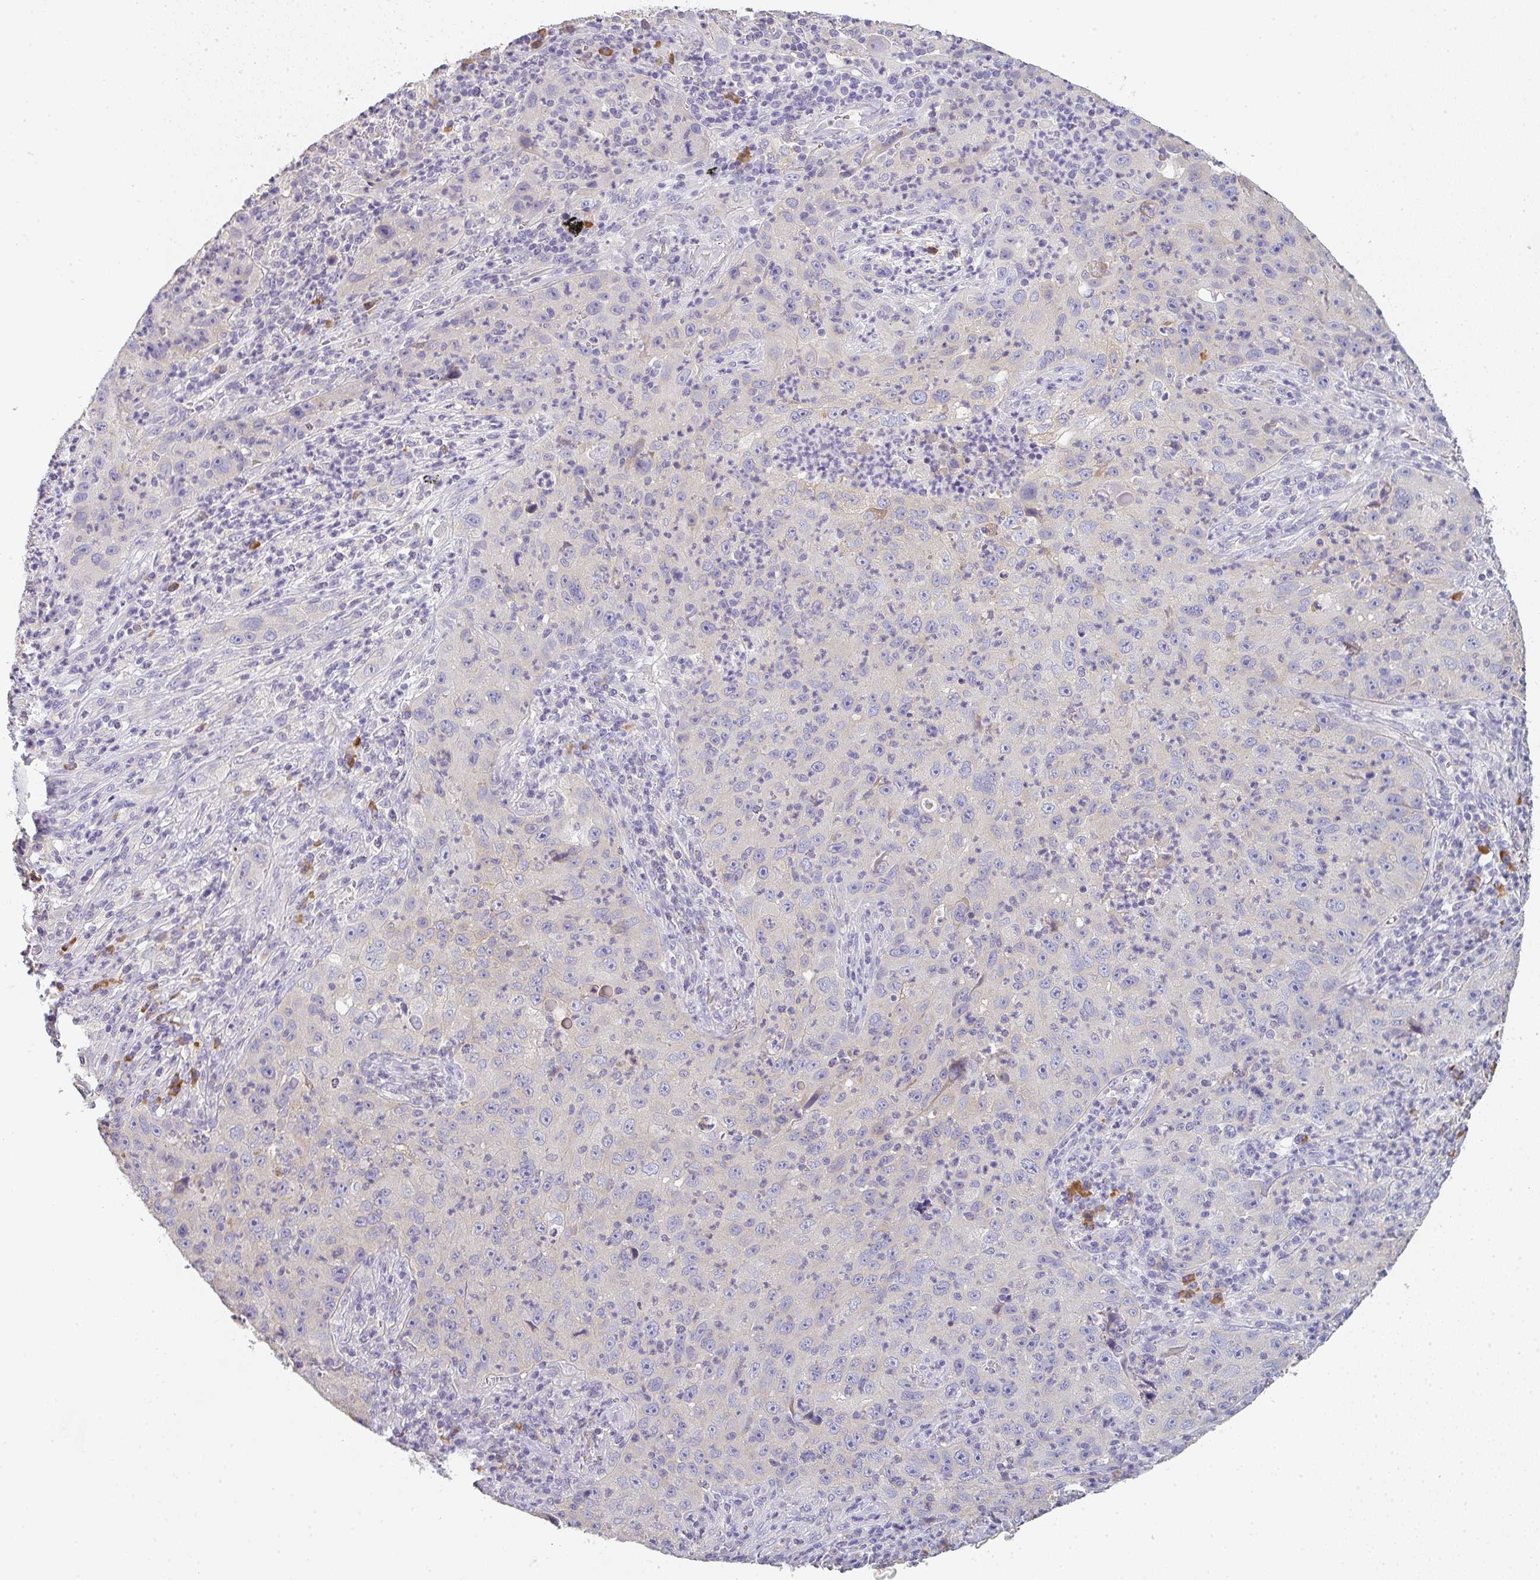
{"staining": {"intensity": "negative", "quantity": "none", "location": "none"}, "tissue": "lung cancer", "cell_type": "Tumor cells", "image_type": "cancer", "snomed": [{"axis": "morphology", "description": "Squamous cell carcinoma, NOS"}, {"axis": "topography", "description": "Lung"}], "caption": "This is an immunohistochemistry histopathology image of lung cancer. There is no staining in tumor cells.", "gene": "ZNF215", "patient": {"sex": "male", "age": 71}}